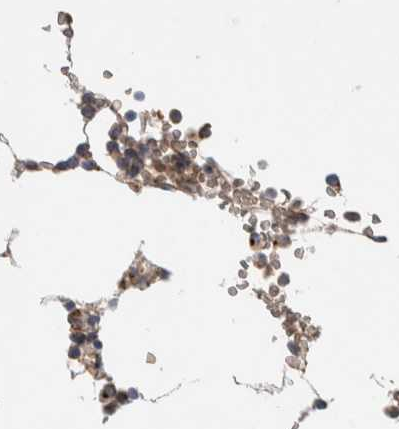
{"staining": {"intensity": "moderate", "quantity": "25%-75%", "location": "cytoplasmic/membranous"}, "tissue": "bone marrow", "cell_type": "Hematopoietic cells", "image_type": "normal", "snomed": [{"axis": "morphology", "description": "Normal tissue, NOS"}, {"axis": "topography", "description": "Bone marrow"}], "caption": "Immunohistochemistry of normal bone marrow displays medium levels of moderate cytoplasmic/membranous expression in approximately 25%-75% of hematopoietic cells. (Stains: DAB (3,3'-diaminobenzidine) in brown, nuclei in blue, Microscopy: brightfield microscopy at high magnification).", "gene": "SLC38A10", "patient": {"sex": "male", "age": 70}}